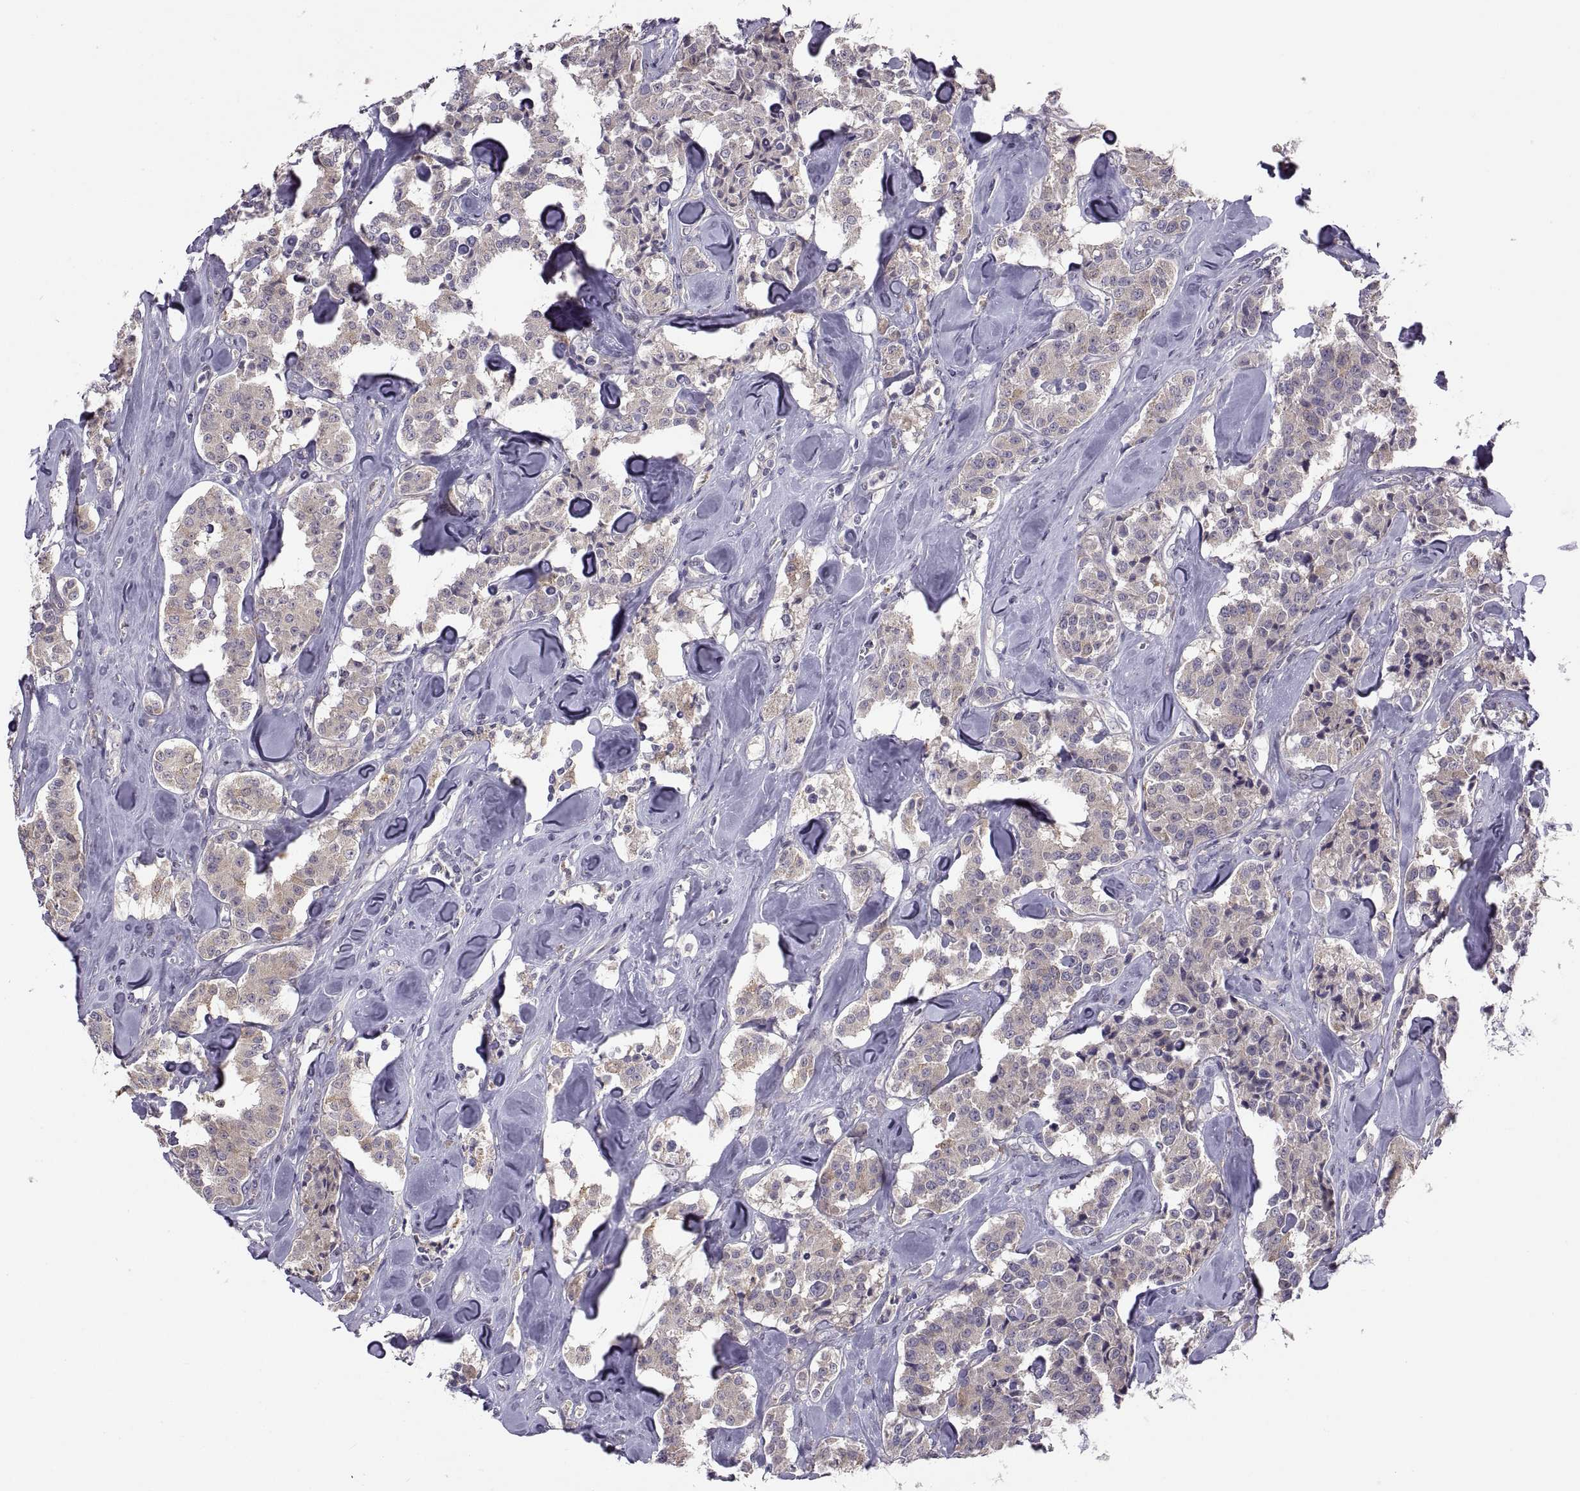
{"staining": {"intensity": "weak", "quantity": ">75%", "location": "cytoplasmic/membranous"}, "tissue": "carcinoid", "cell_type": "Tumor cells", "image_type": "cancer", "snomed": [{"axis": "morphology", "description": "Carcinoid, malignant, NOS"}, {"axis": "topography", "description": "Pancreas"}], "caption": "DAB (3,3'-diaminobenzidine) immunohistochemical staining of human malignant carcinoid exhibits weak cytoplasmic/membranous protein positivity in about >75% of tumor cells. The protein of interest is stained brown, and the nuclei are stained in blue (DAB (3,3'-diaminobenzidine) IHC with brightfield microscopy, high magnification).", "gene": "ACSBG2", "patient": {"sex": "male", "age": 41}}